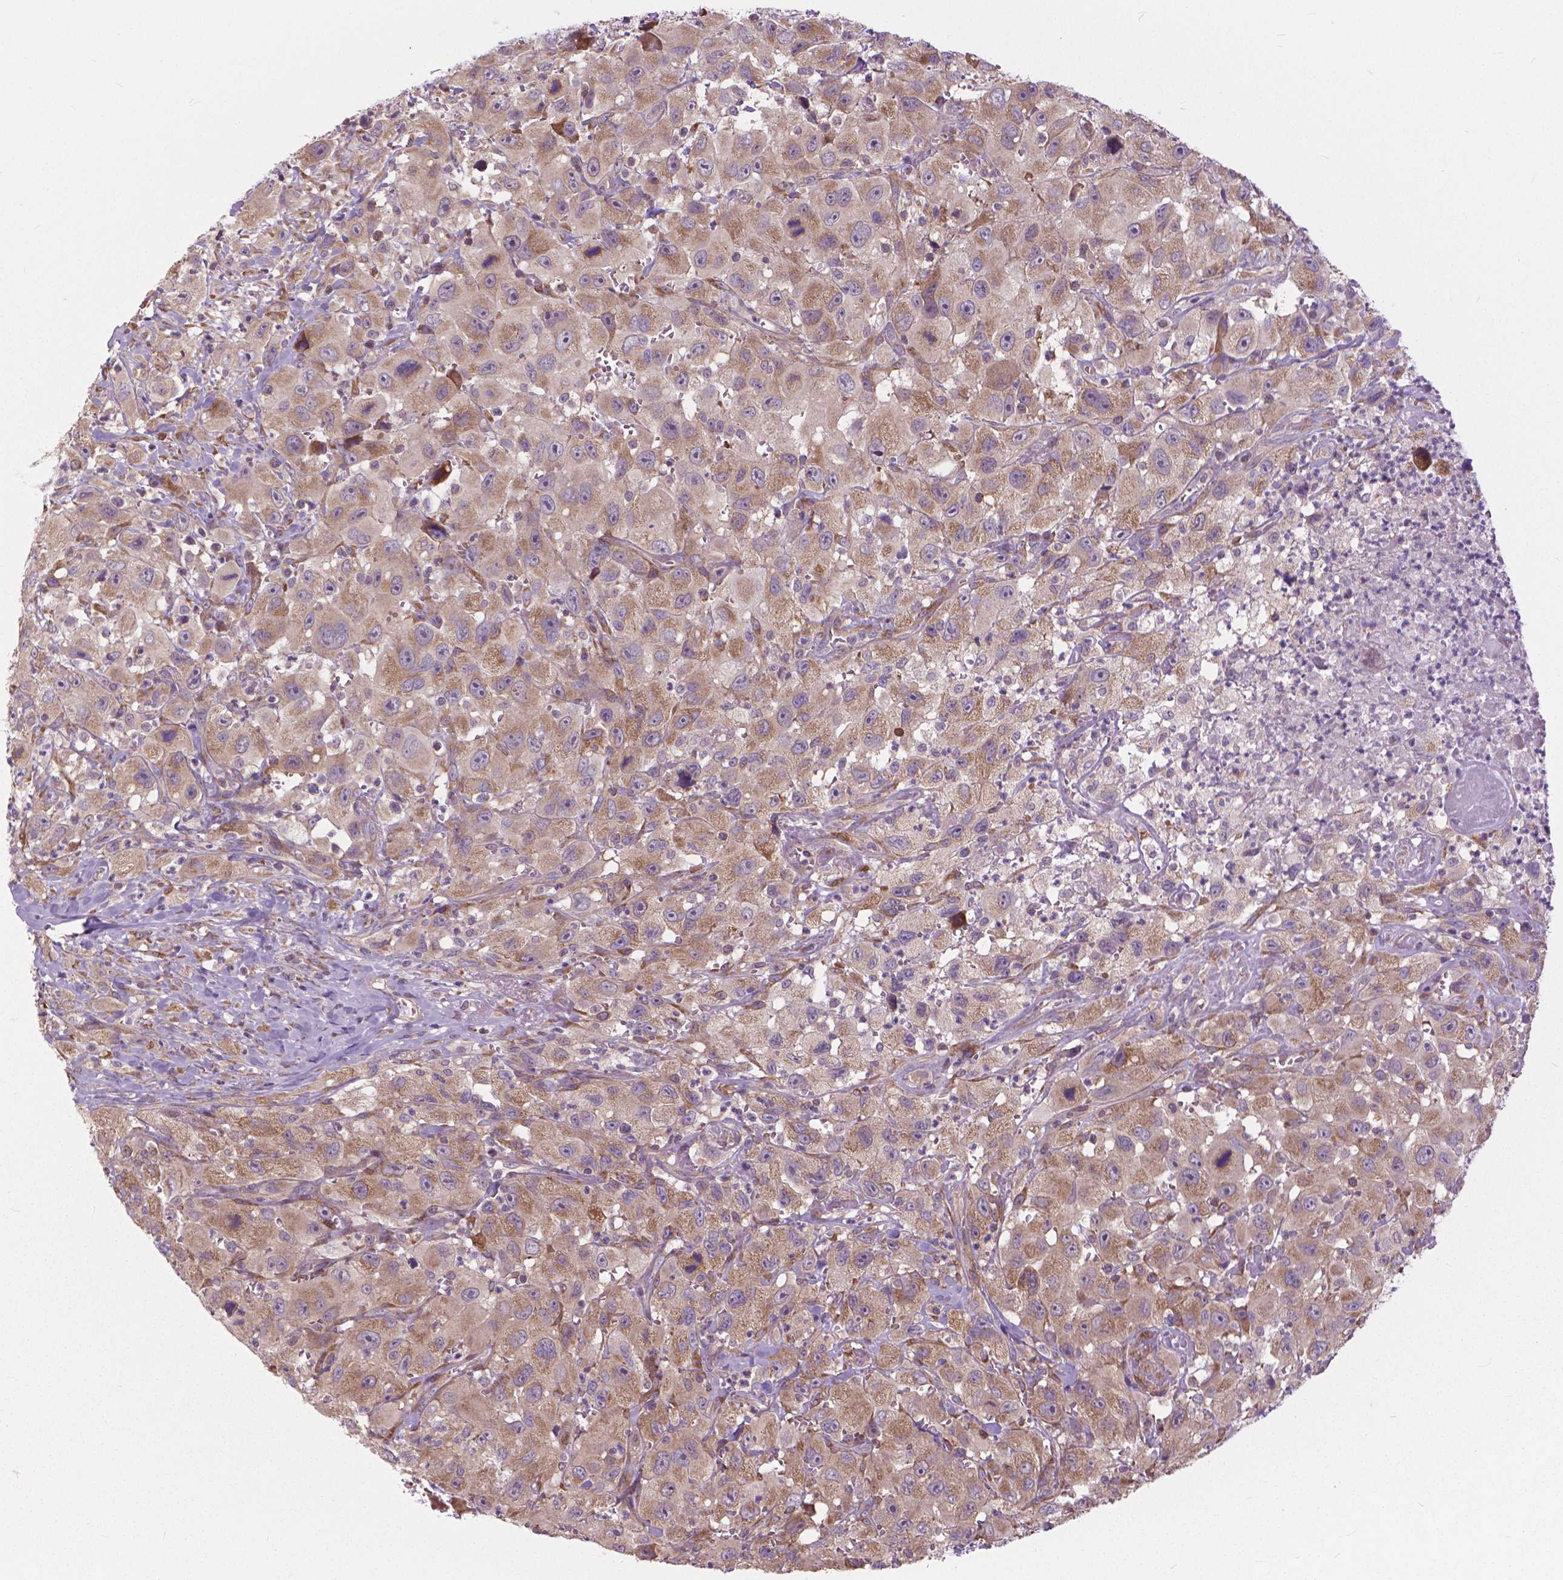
{"staining": {"intensity": "weak", "quantity": ">75%", "location": "cytoplasmic/membranous"}, "tissue": "head and neck cancer", "cell_type": "Tumor cells", "image_type": "cancer", "snomed": [{"axis": "morphology", "description": "Squamous cell carcinoma, NOS"}, {"axis": "morphology", "description": "Squamous cell carcinoma, metastatic, NOS"}, {"axis": "topography", "description": "Oral tissue"}, {"axis": "topography", "description": "Head-Neck"}], "caption": "Immunohistochemistry (IHC) staining of head and neck cancer (squamous cell carcinoma), which shows low levels of weak cytoplasmic/membranous positivity in about >75% of tumor cells indicating weak cytoplasmic/membranous protein staining. The staining was performed using DAB (3,3'-diaminobenzidine) (brown) for protein detection and nuclei were counterstained in hematoxylin (blue).", "gene": "NUDT1", "patient": {"sex": "female", "age": 85}}